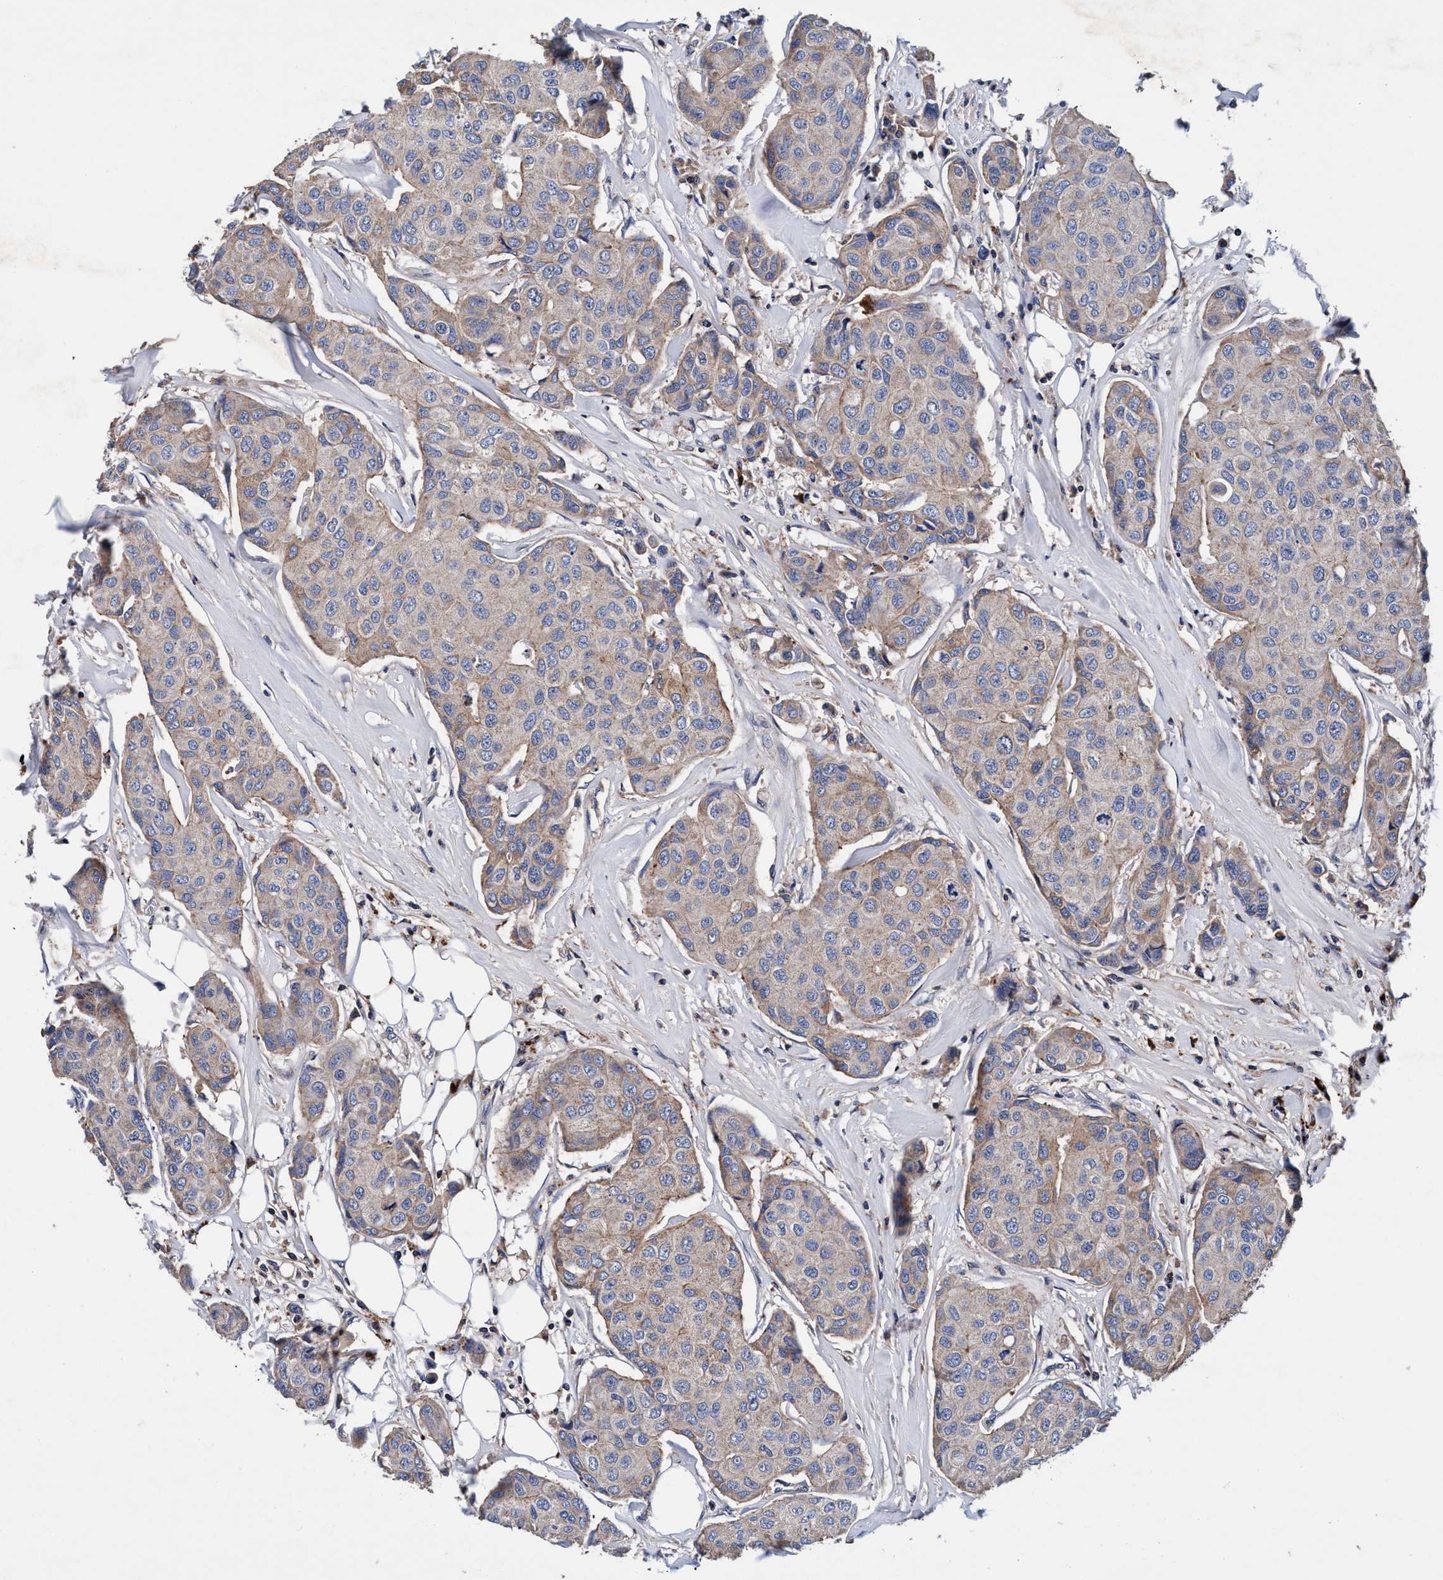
{"staining": {"intensity": "weak", "quantity": "25%-75%", "location": "cytoplasmic/membranous"}, "tissue": "breast cancer", "cell_type": "Tumor cells", "image_type": "cancer", "snomed": [{"axis": "morphology", "description": "Duct carcinoma"}, {"axis": "topography", "description": "Breast"}], "caption": "Breast intraductal carcinoma stained with a brown dye reveals weak cytoplasmic/membranous positive expression in about 25%-75% of tumor cells.", "gene": "RNF208", "patient": {"sex": "female", "age": 80}}